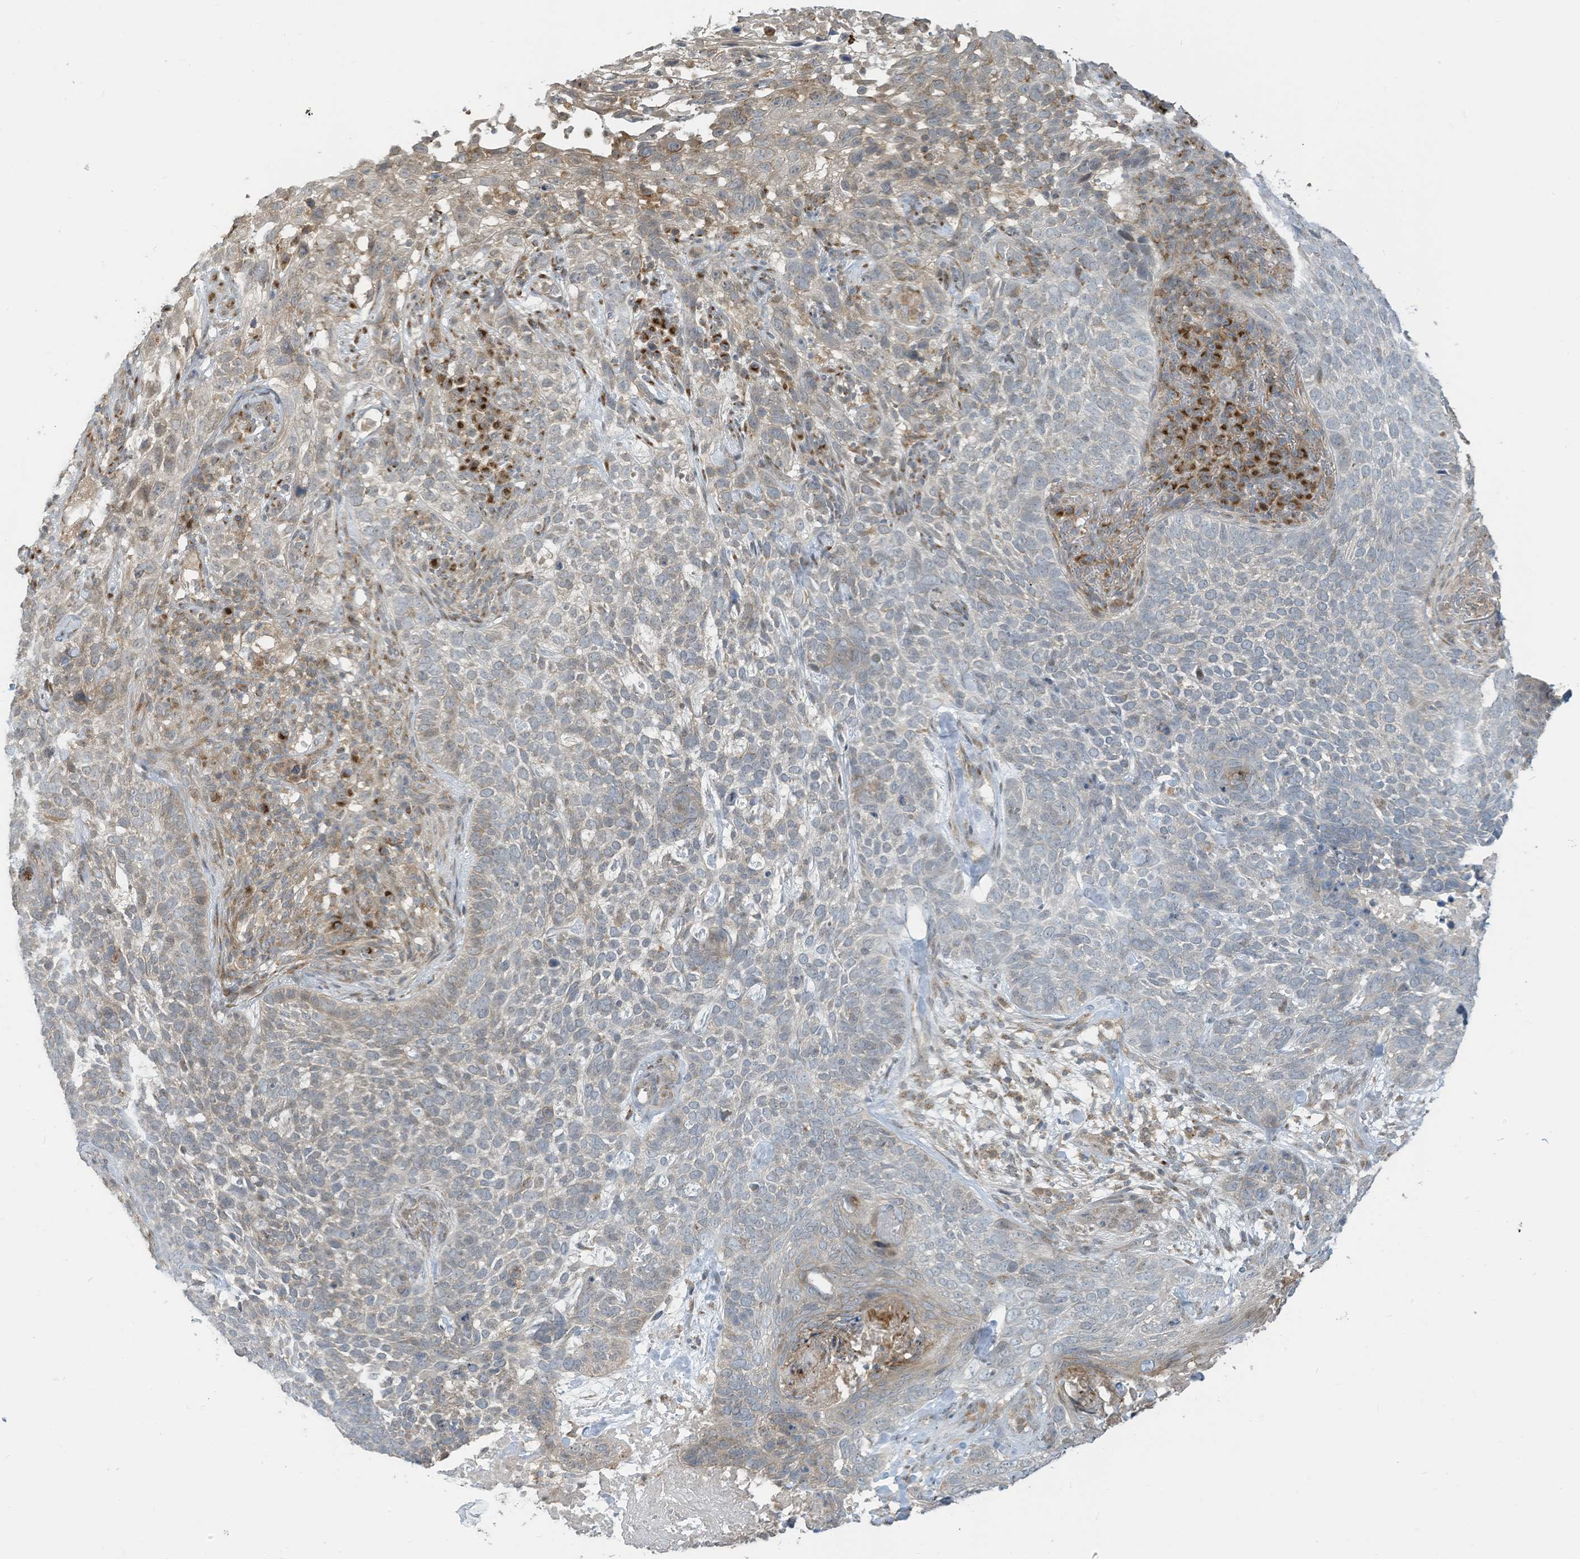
{"staining": {"intensity": "negative", "quantity": "none", "location": "none"}, "tissue": "skin cancer", "cell_type": "Tumor cells", "image_type": "cancer", "snomed": [{"axis": "morphology", "description": "Basal cell carcinoma"}, {"axis": "topography", "description": "Skin"}], "caption": "The image demonstrates no significant expression in tumor cells of skin basal cell carcinoma.", "gene": "PARVG", "patient": {"sex": "female", "age": 64}}